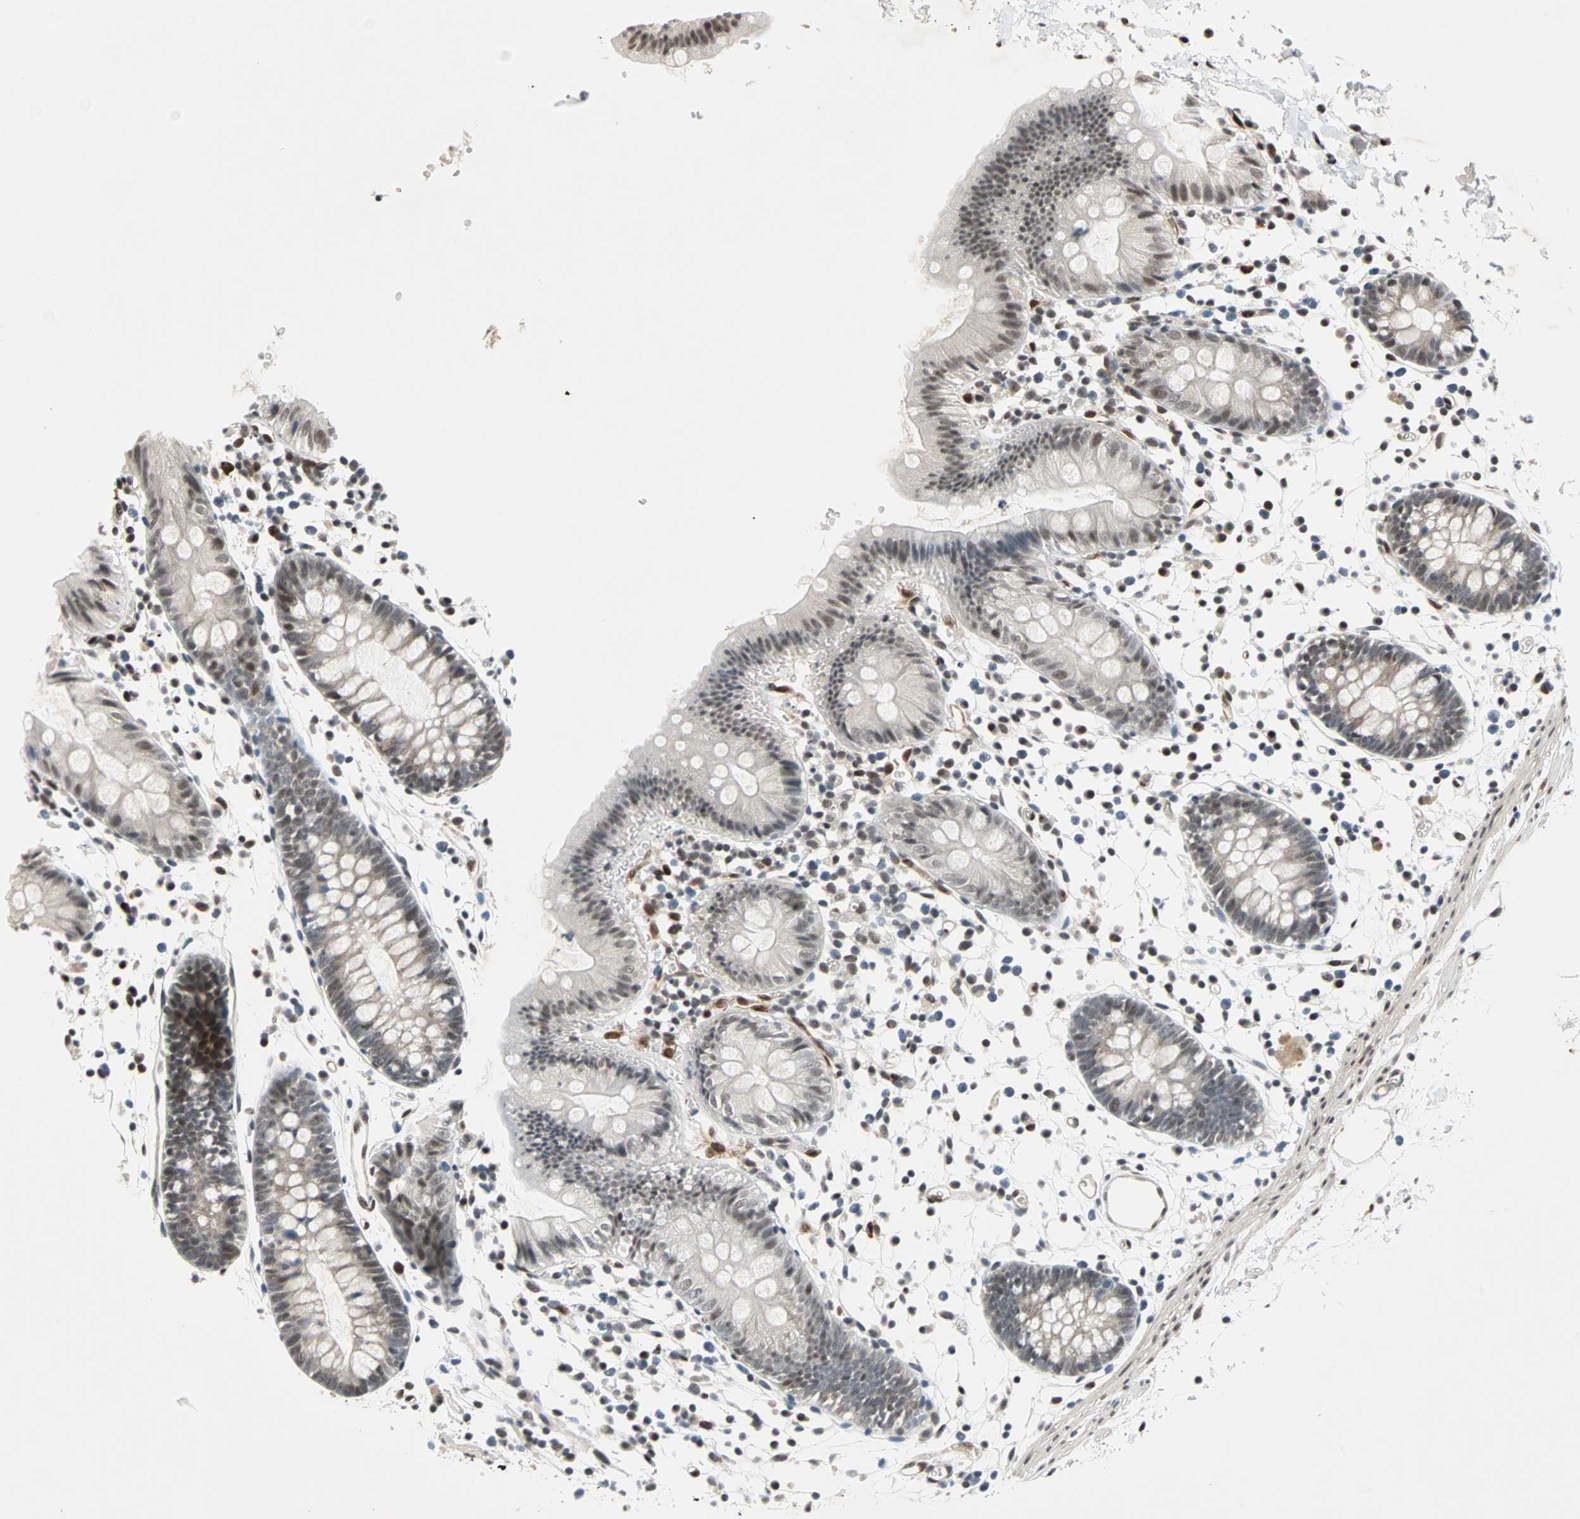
{"staining": {"intensity": "weak", "quantity": ">75%", "location": "cytoplasmic/membranous,nuclear"}, "tissue": "colon", "cell_type": "Endothelial cells", "image_type": "normal", "snomed": [{"axis": "morphology", "description": "Normal tissue, NOS"}, {"axis": "topography", "description": "Colon"}], "caption": "Immunohistochemistry (IHC) (DAB) staining of benign human colon exhibits weak cytoplasmic/membranous,nuclear protein positivity in about >75% of endothelial cells. (Stains: DAB (3,3'-diaminobenzidine) in brown, nuclei in blue, Microscopy: brightfield microscopy at high magnification).", "gene": "WWTR1", "patient": {"sex": "male", "age": 14}}